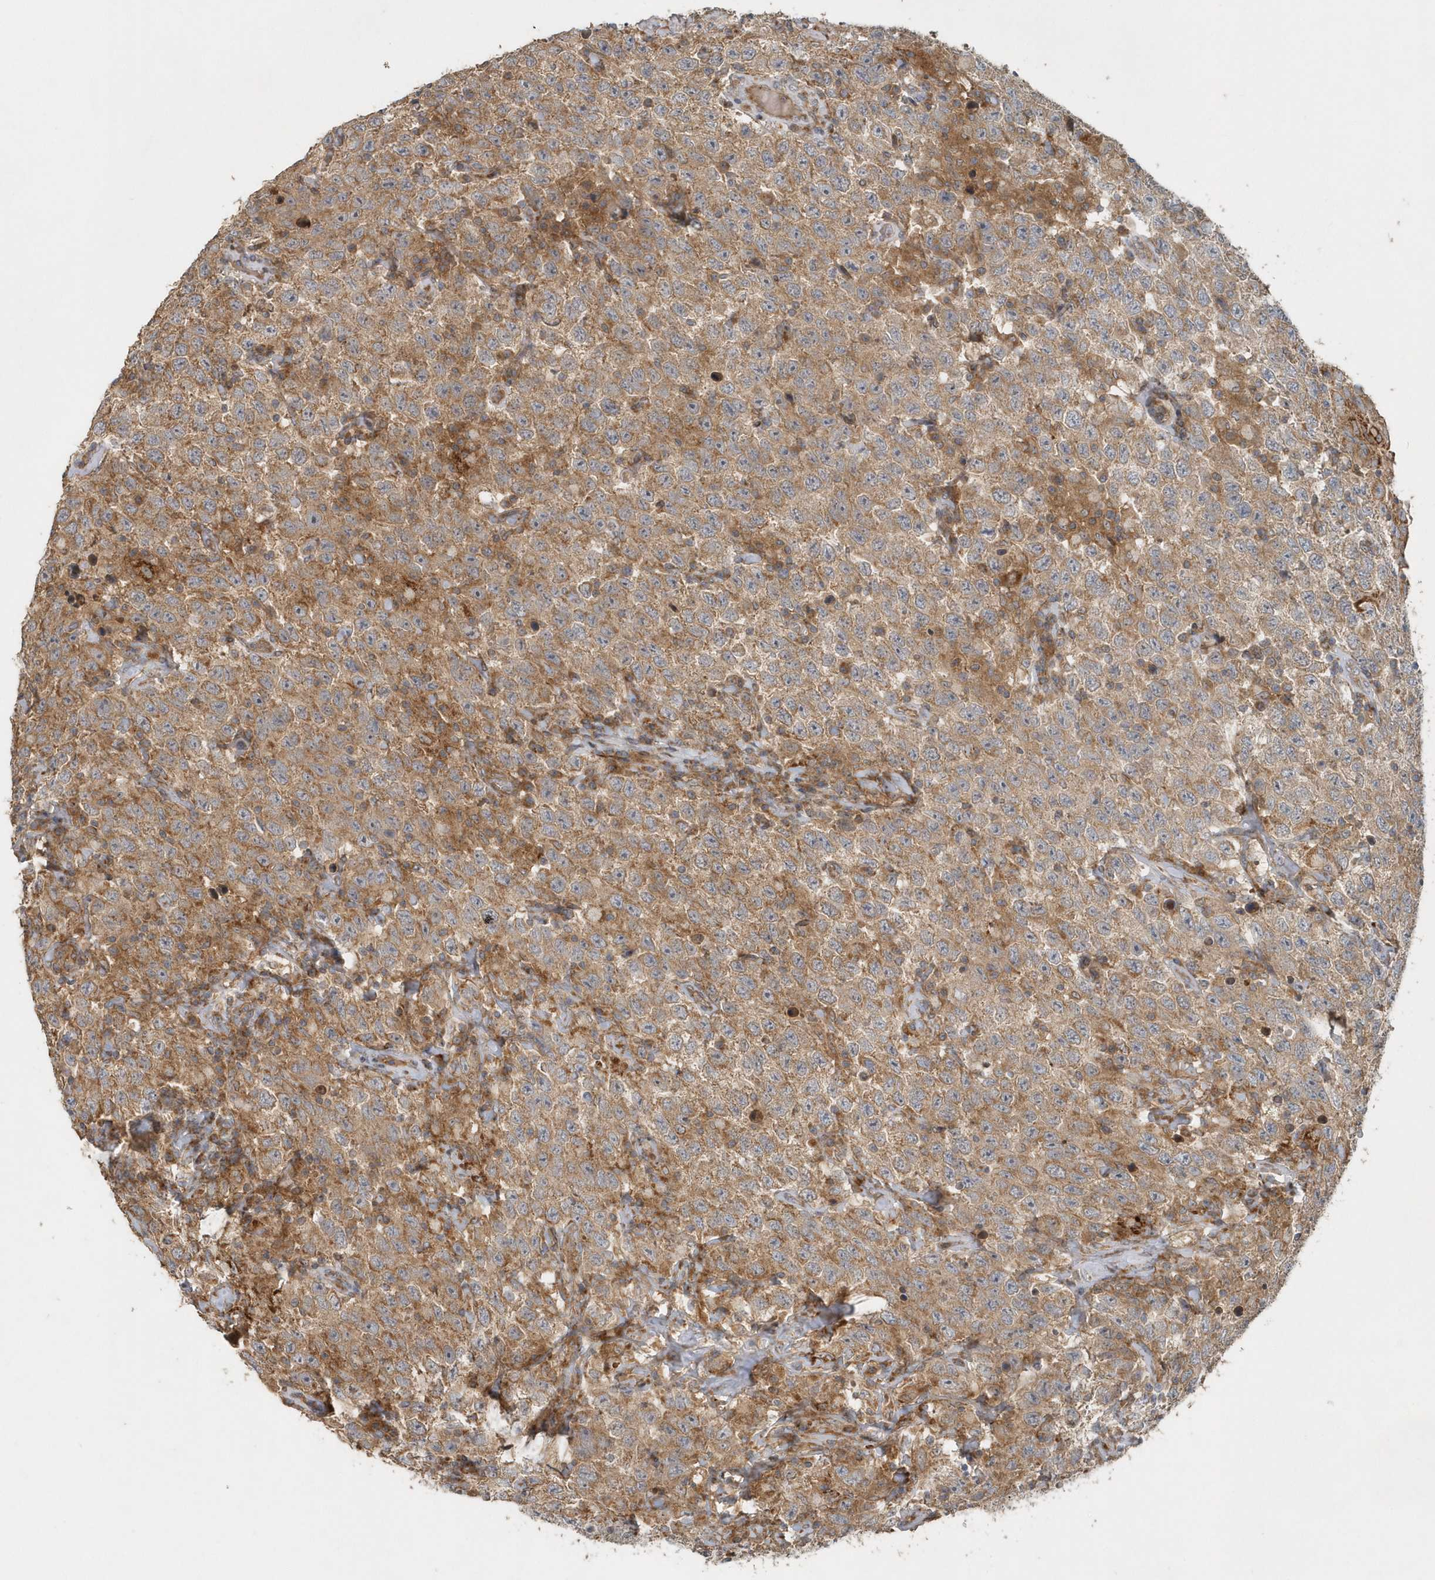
{"staining": {"intensity": "moderate", "quantity": ">75%", "location": "cytoplasmic/membranous"}, "tissue": "testis cancer", "cell_type": "Tumor cells", "image_type": "cancer", "snomed": [{"axis": "morphology", "description": "Seminoma, NOS"}, {"axis": "topography", "description": "Testis"}], "caption": "Human testis cancer stained for a protein (brown) reveals moderate cytoplasmic/membranous positive positivity in approximately >75% of tumor cells.", "gene": "MMUT", "patient": {"sex": "male", "age": 41}}